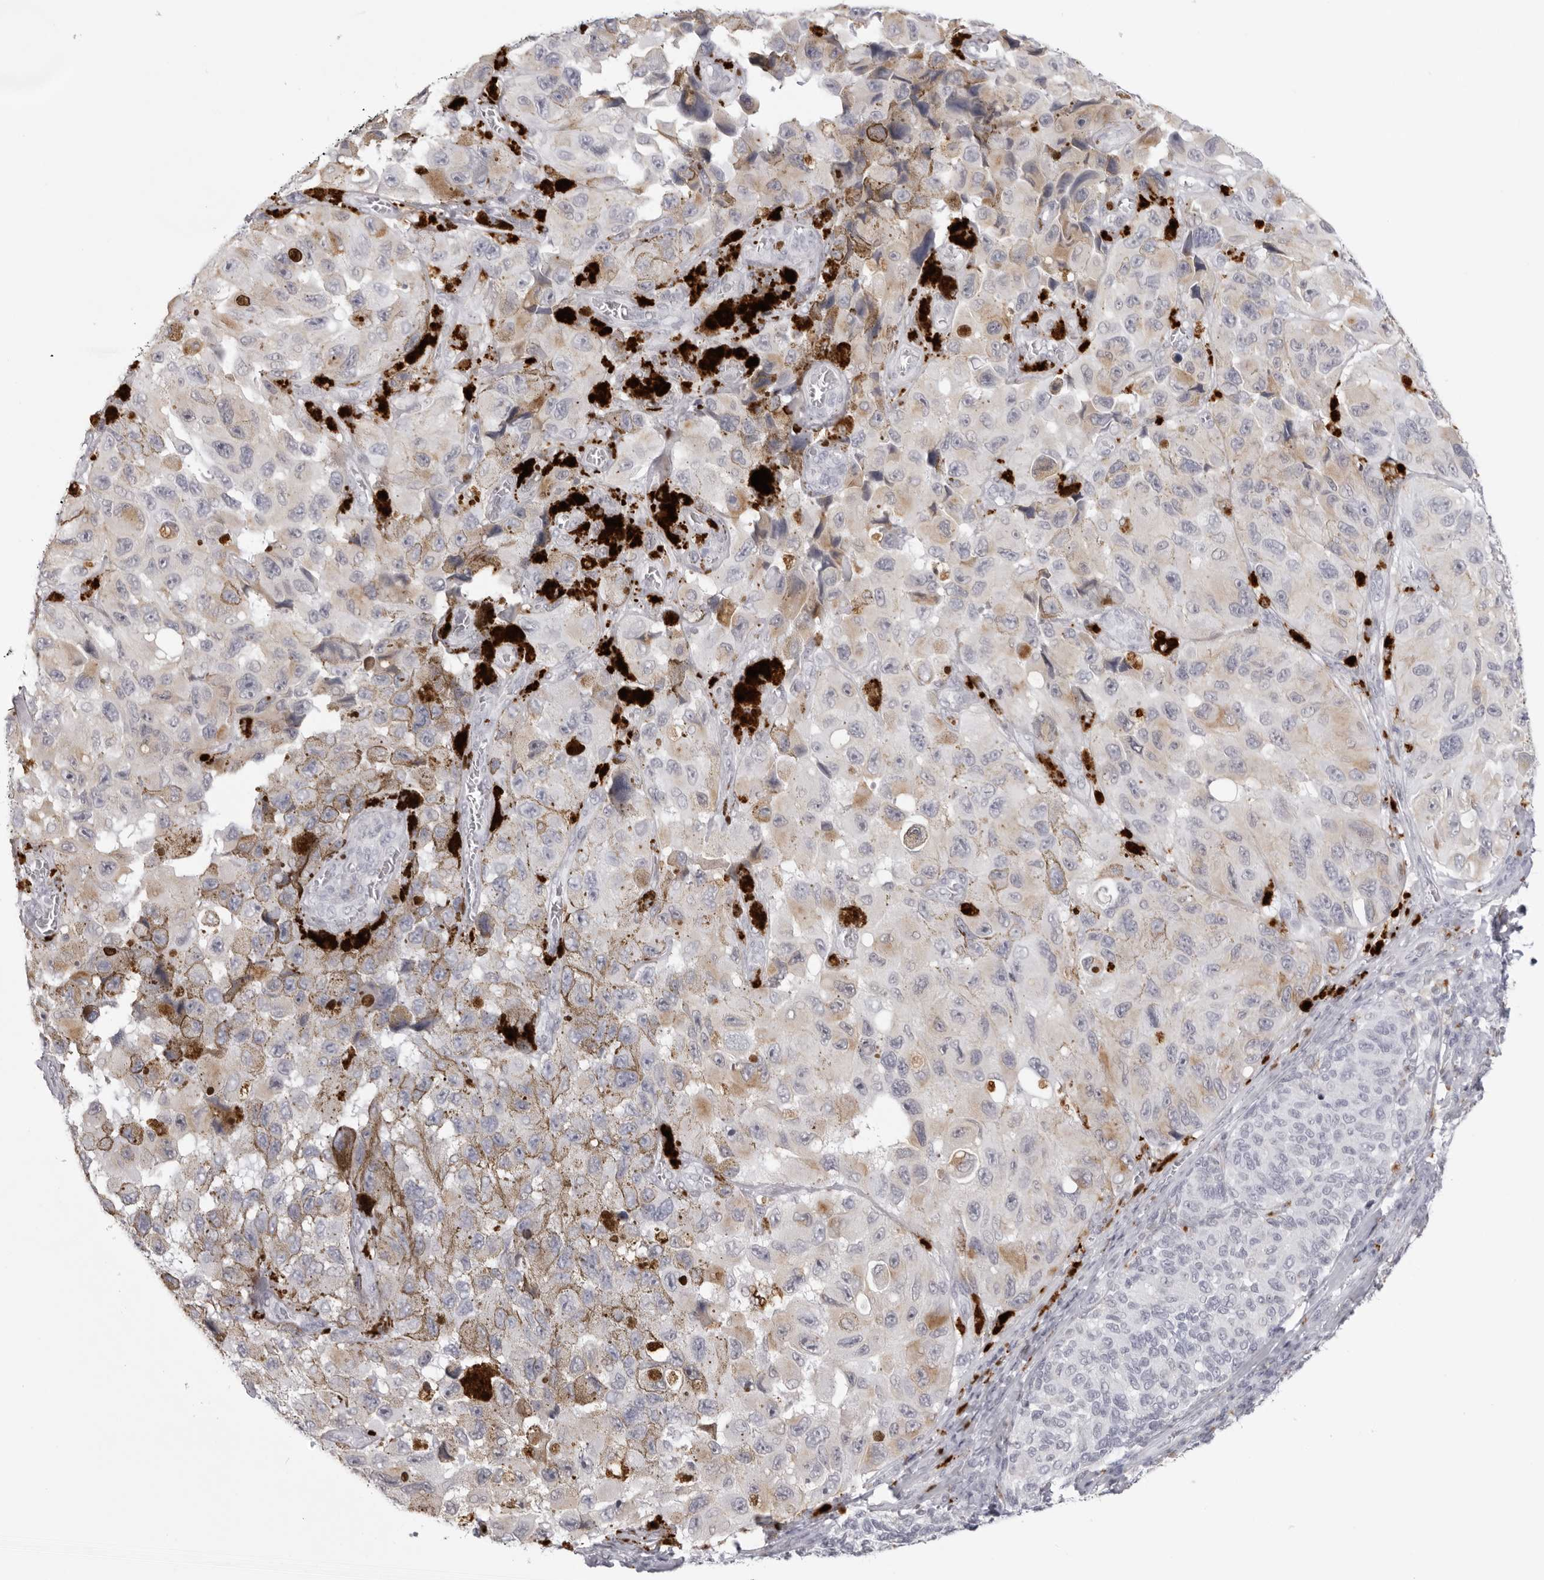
{"staining": {"intensity": "negative", "quantity": "none", "location": "none"}, "tissue": "melanoma", "cell_type": "Tumor cells", "image_type": "cancer", "snomed": [{"axis": "morphology", "description": "Malignant melanoma, NOS"}, {"axis": "topography", "description": "Skin"}], "caption": "The micrograph displays no significant expression in tumor cells of melanoma.", "gene": "IL25", "patient": {"sex": "female", "age": 73}}